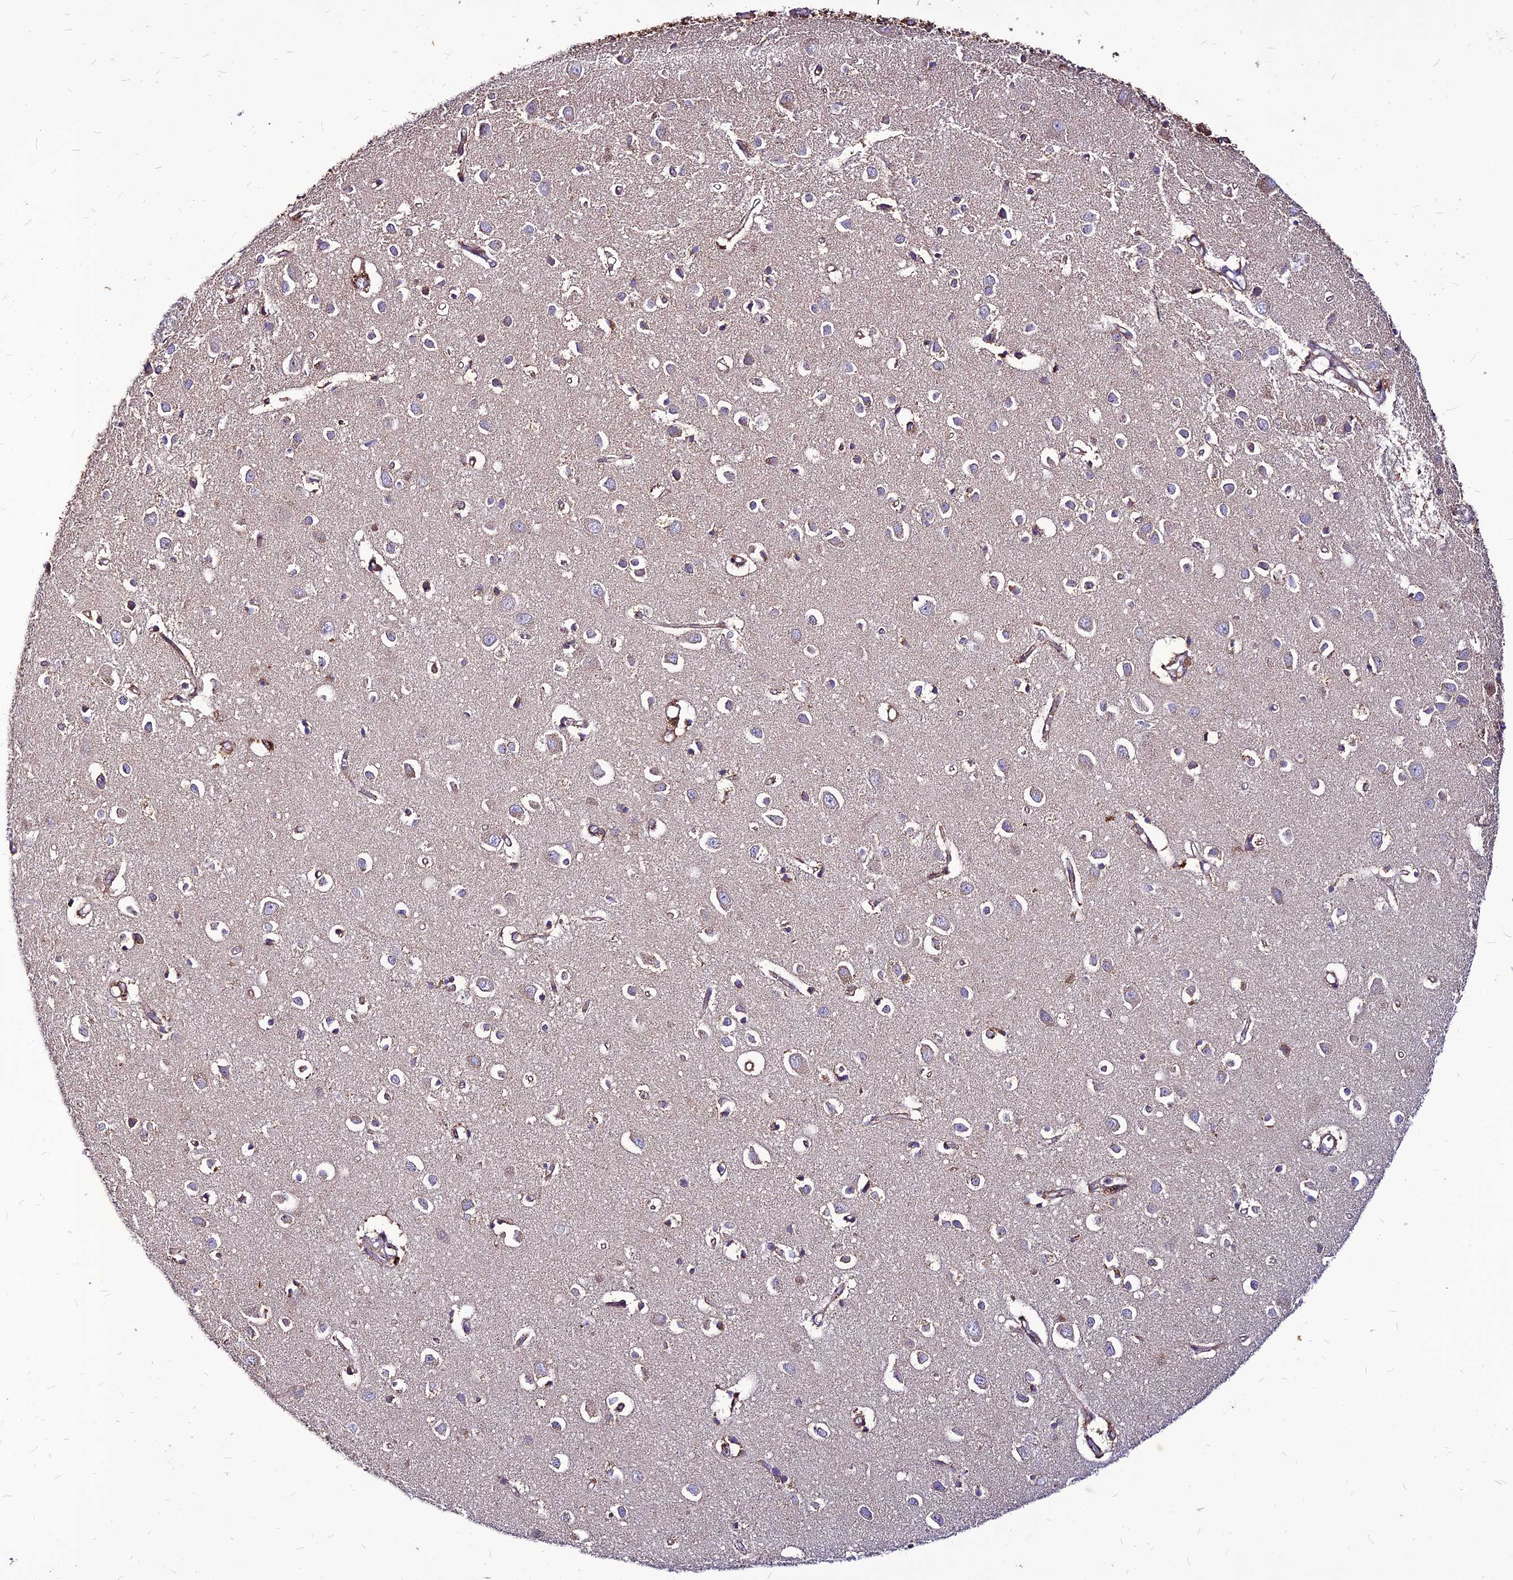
{"staining": {"intensity": "moderate", "quantity": ">75%", "location": "cytoplasmic/membranous"}, "tissue": "cerebral cortex", "cell_type": "Endothelial cells", "image_type": "normal", "snomed": [{"axis": "morphology", "description": "Normal tissue, NOS"}, {"axis": "topography", "description": "Cerebral cortex"}], "caption": "This is an image of immunohistochemistry (IHC) staining of benign cerebral cortex, which shows moderate positivity in the cytoplasmic/membranous of endothelial cells.", "gene": "ECI1", "patient": {"sex": "female", "age": 64}}